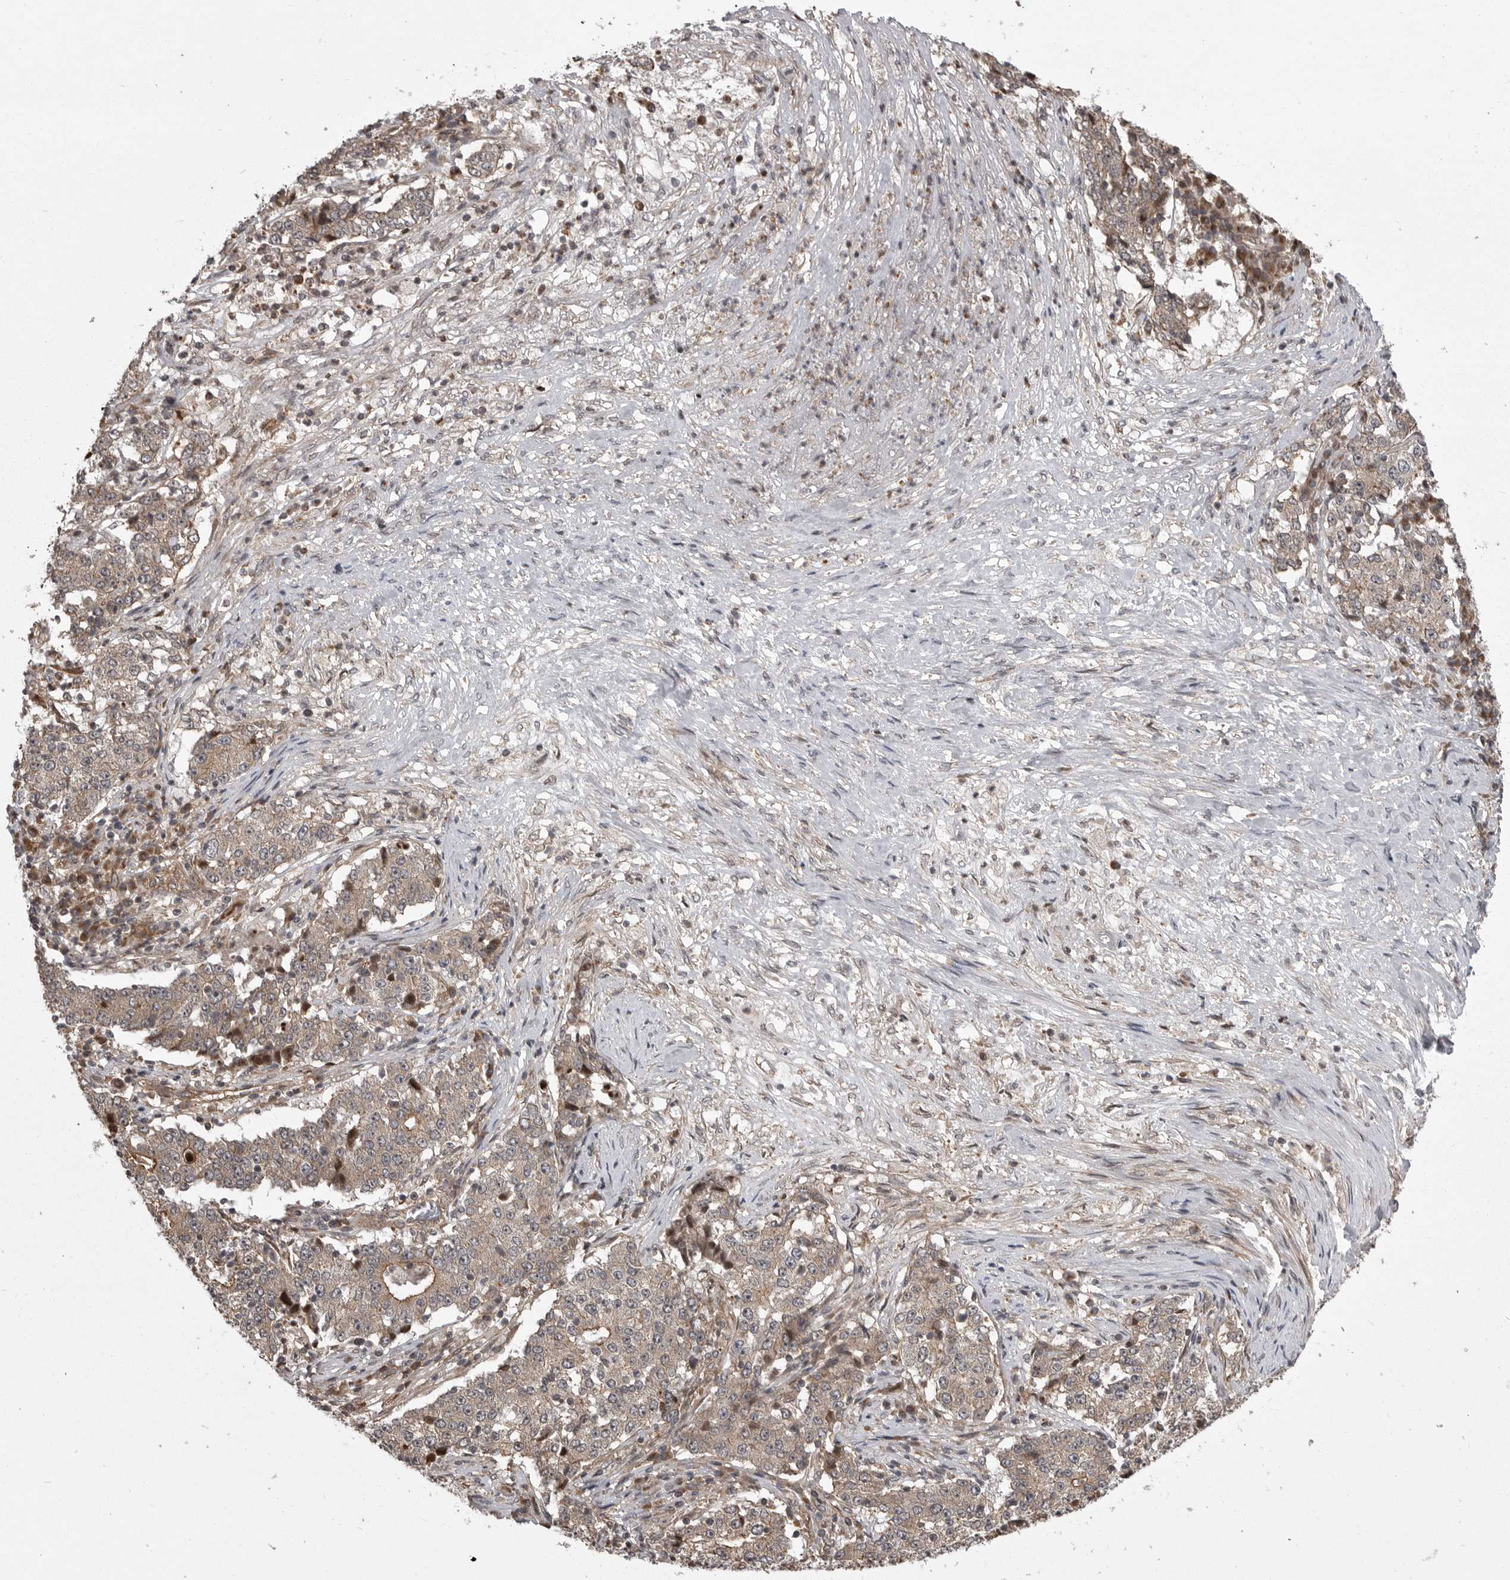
{"staining": {"intensity": "moderate", "quantity": "25%-75%", "location": "cytoplasmic/membranous"}, "tissue": "stomach cancer", "cell_type": "Tumor cells", "image_type": "cancer", "snomed": [{"axis": "morphology", "description": "Adenocarcinoma, NOS"}, {"axis": "topography", "description": "Stomach"}], "caption": "DAB immunohistochemical staining of human adenocarcinoma (stomach) exhibits moderate cytoplasmic/membranous protein staining in about 25%-75% of tumor cells.", "gene": "DNAJC8", "patient": {"sex": "male", "age": 59}}